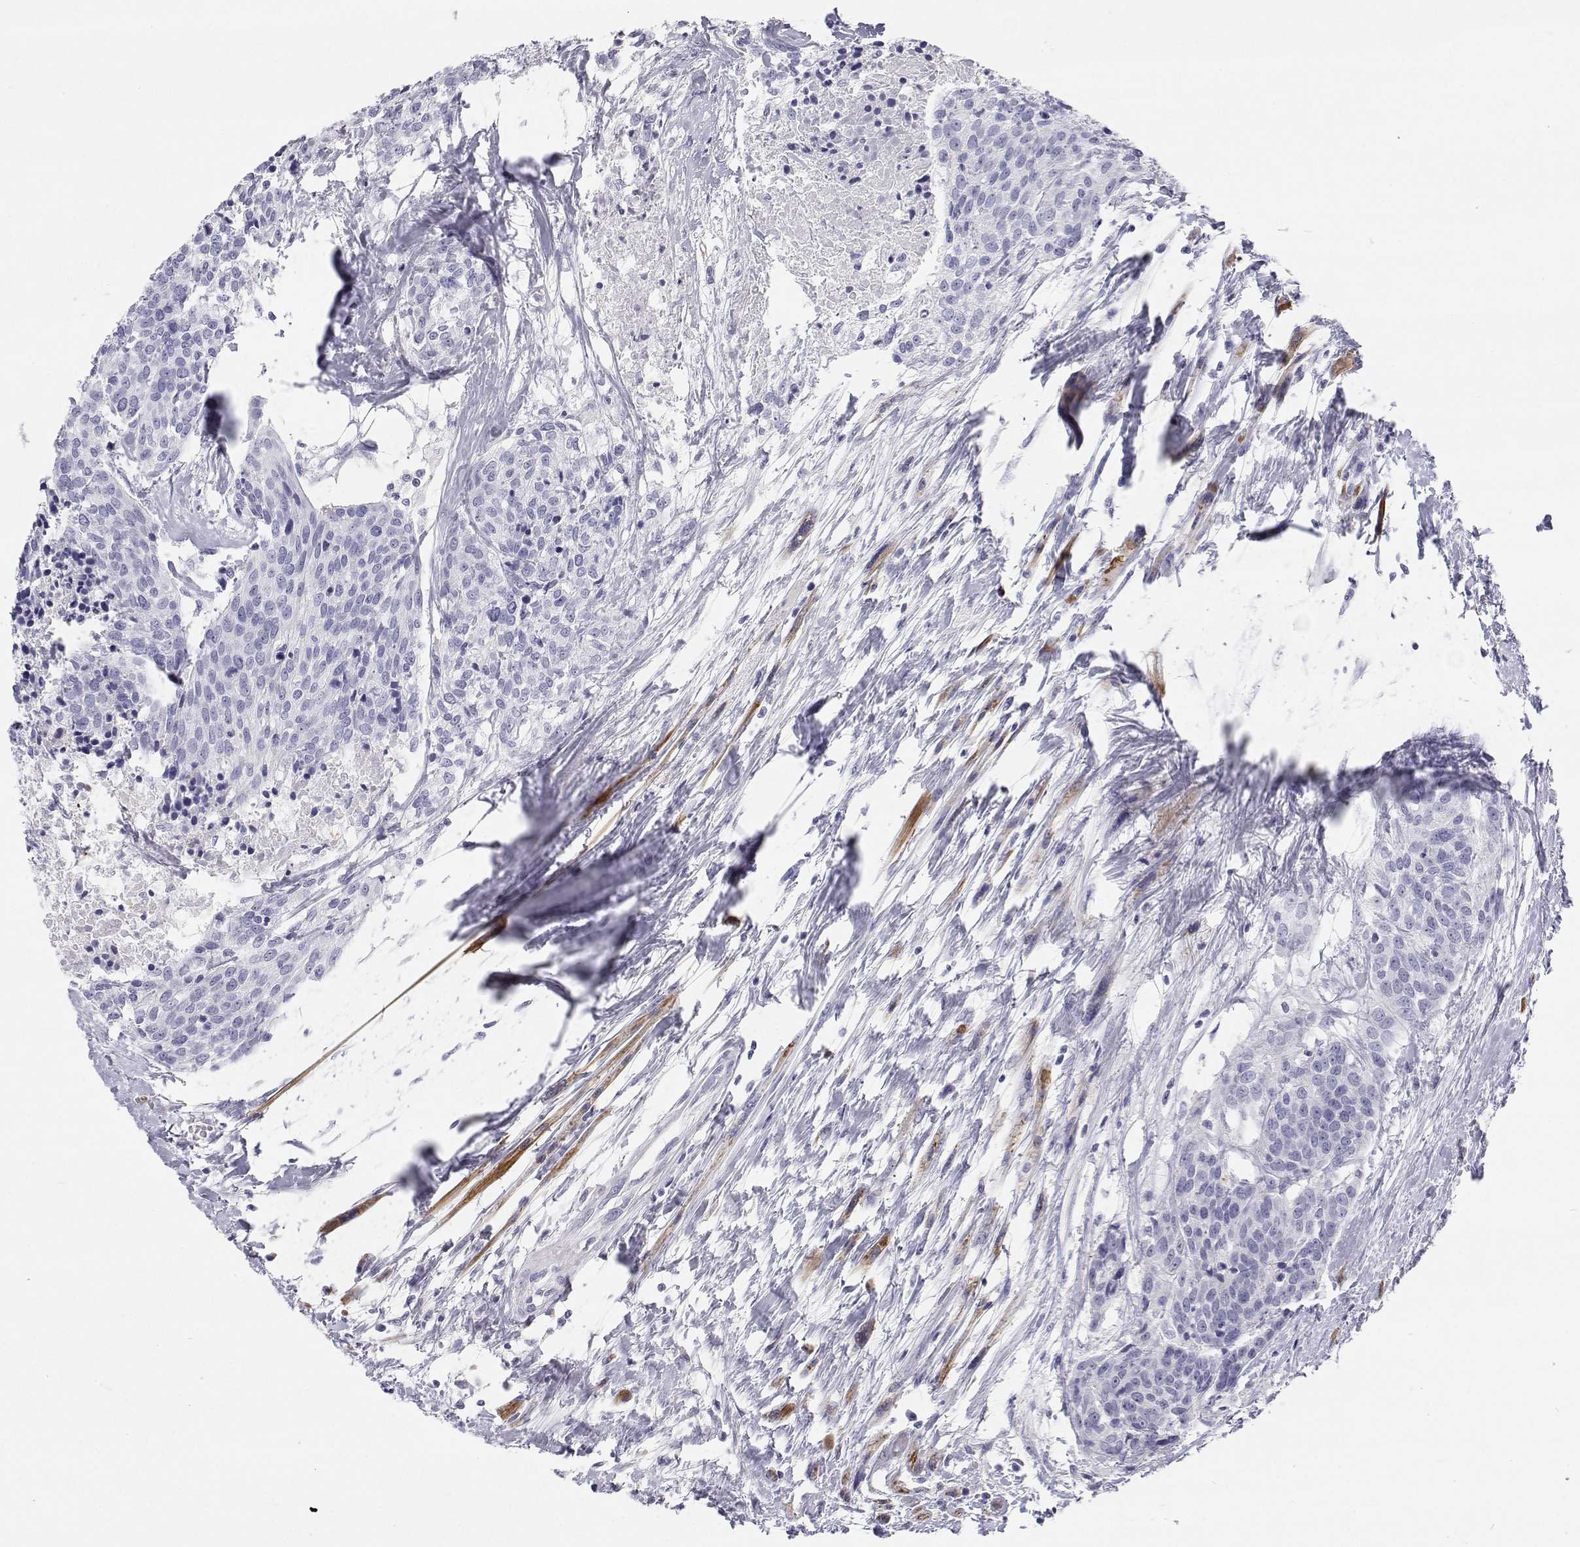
{"staining": {"intensity": "negative", "quantity": "none", "location": "none"}, "tissue": "head and neck cancer", "cell_type": "Tumor cells", "image_type": "cancer", "snomed": [{"axis": "morphology", "description": "Squamous cell carcinoma, NOS"}, {"axis": "topography", "description": "Oral tissue"}, {"axis": "topography", "description": "Head-Neck"}], "caption": "Immunohistochemistry image of head and neck cancer (squamous cell carcinoma) stained for a protein (brown), which reveals no positivity in tumor cells.", "gene": "TTN", "patient": {"sex": "male", "age": 64}}